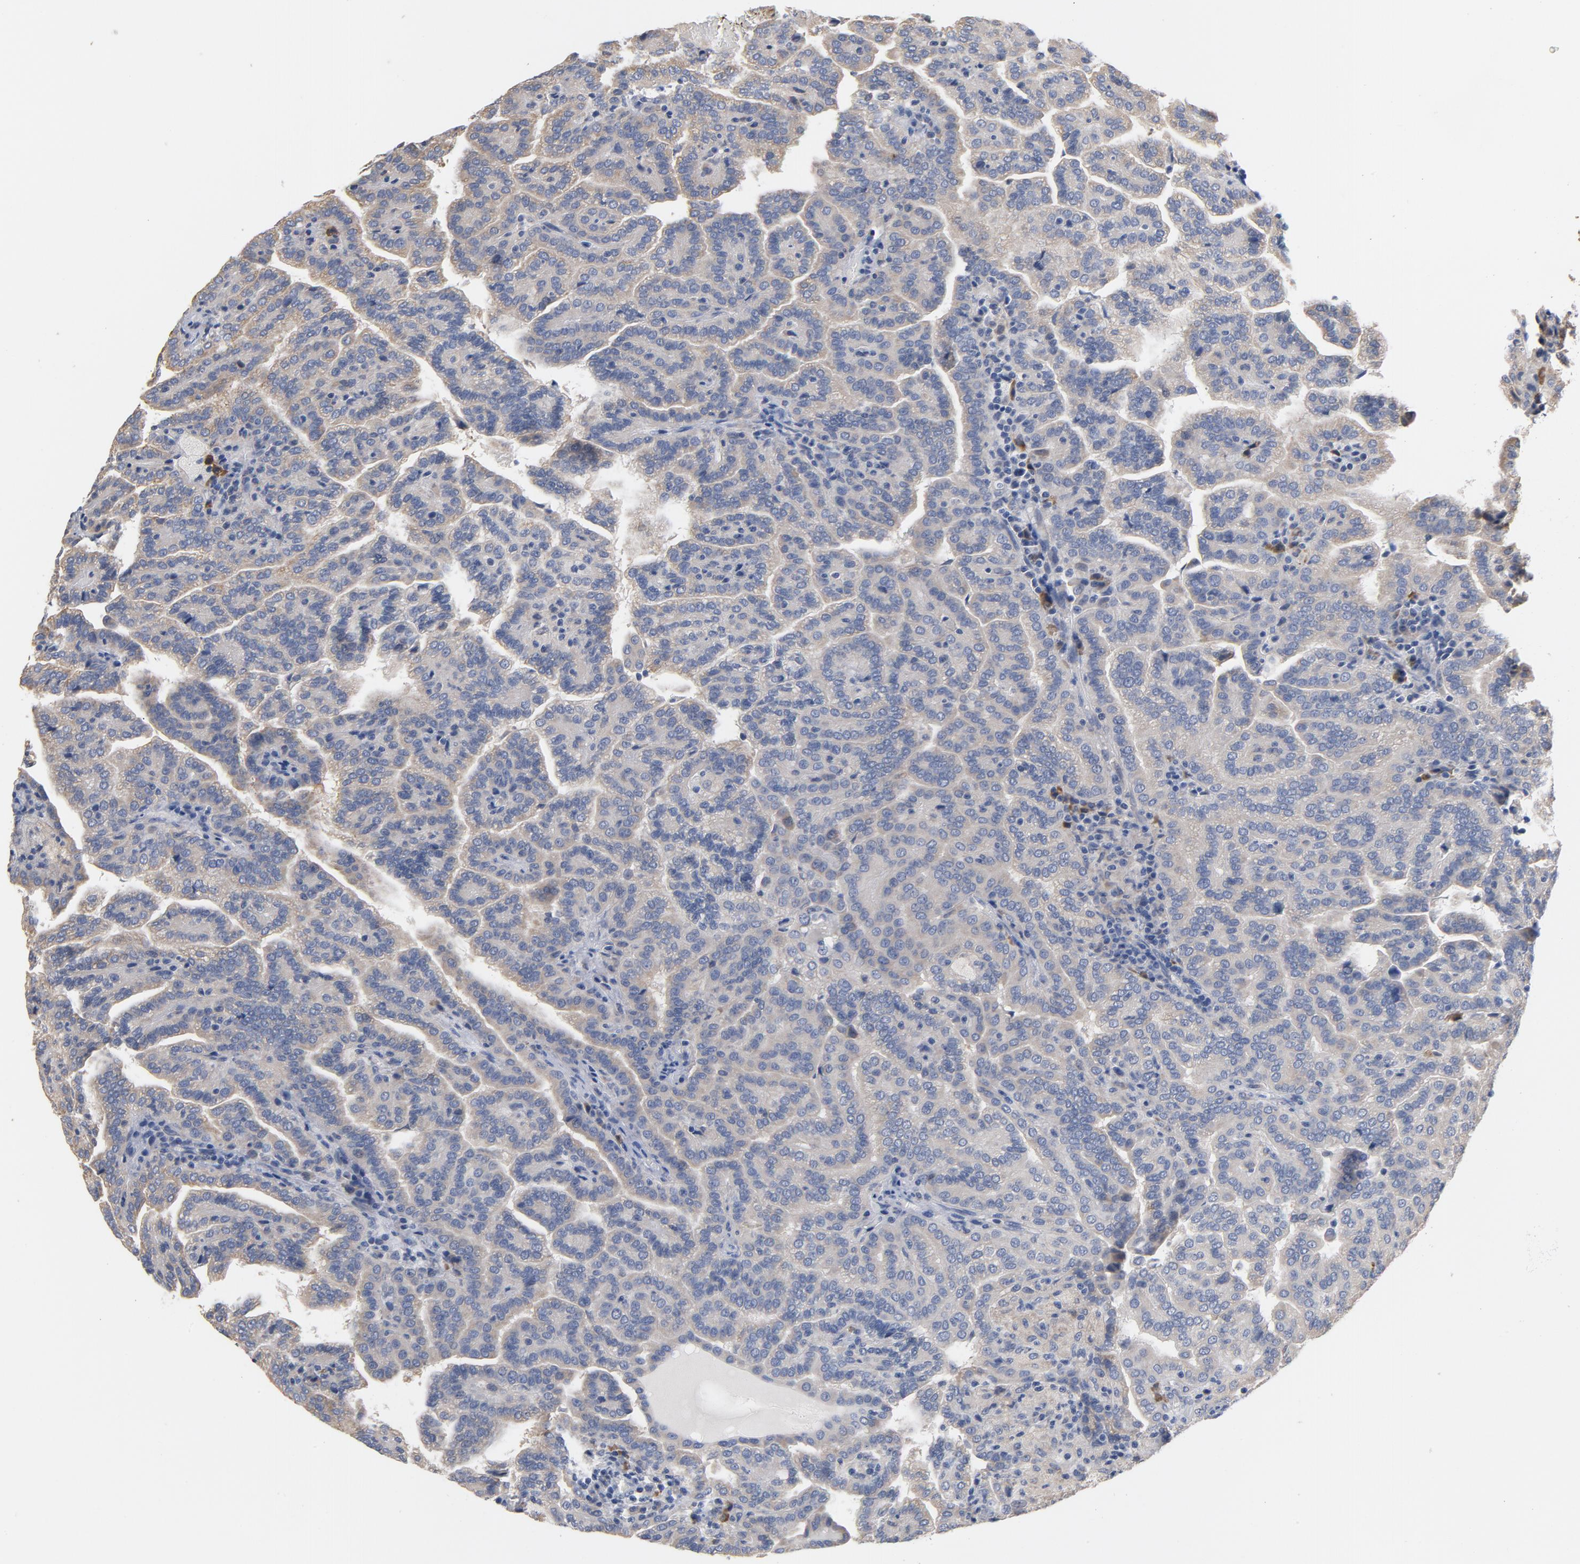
{"staining": {"intensity": "weak", "quantity": "<25%", "location": "cytoplasmic/membranous"}, "tissue": "renal cancer", "cell_type": "Tumor cells", "image_type": "cancer", "snomed": [{"axis": "morphology", "description": "Adenocarcinoma, NOS"}, {"axis": "topography", "description": "Kidney"}], "caption": "Tumor cells show no significant staining in renal cancer (adenocarcinoma). The staining was performed using DAB (3,3'-diaminobenzidine) to visualize the protein expression in brown, while the nuclei were stained in blue with hematoxylin (Magnification: 20x).", "gene": "TLR4", "patient": {"sex": "male", "age": 61}}